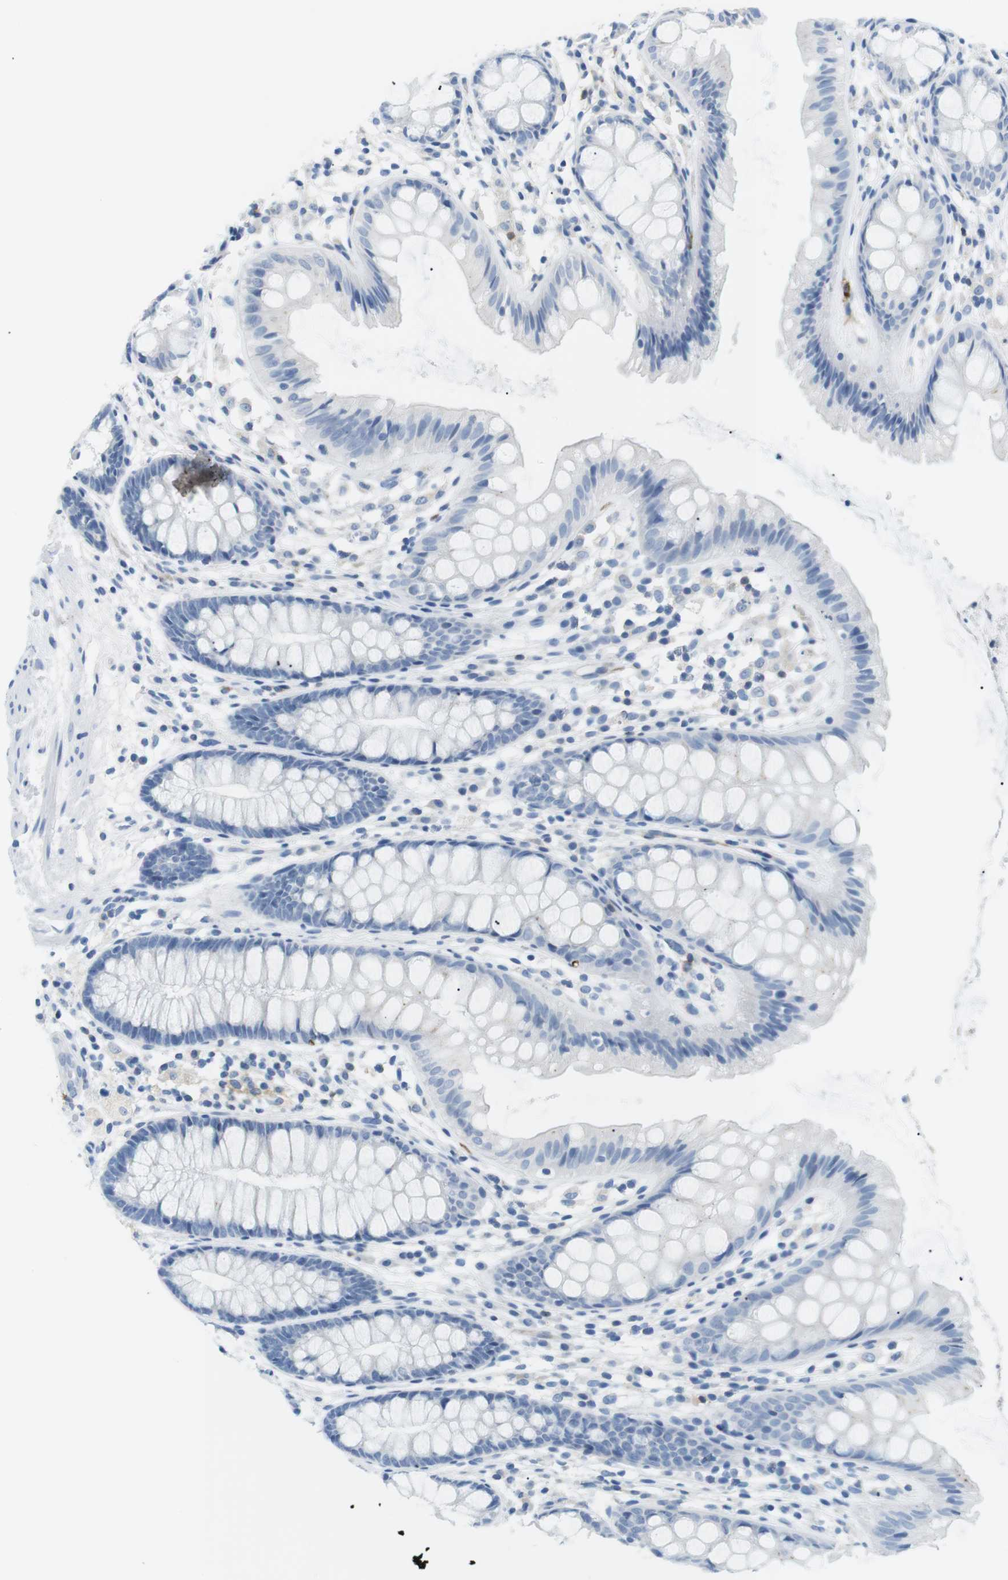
{"staining": {"intensity": "negative", "quantity": "none", "location": "none"}, "tissue": "colon", "cell_type": "Endothelial cells", "image_type": "normal", "snomed": [{"axis": "morphology", "description": "Normal tissue, NOS"}, {"axis": "topography", "description": "Colon"}], "caption": "A high-resolution photomicrograph shows immunohistochemistry (IHC) staining of benign colon, which shows no significant positivity in endothelial cells. Nuclei are stained in blue.", "gene": "TNFRSF4", "patient": {"sex": "female", "age": 56}}